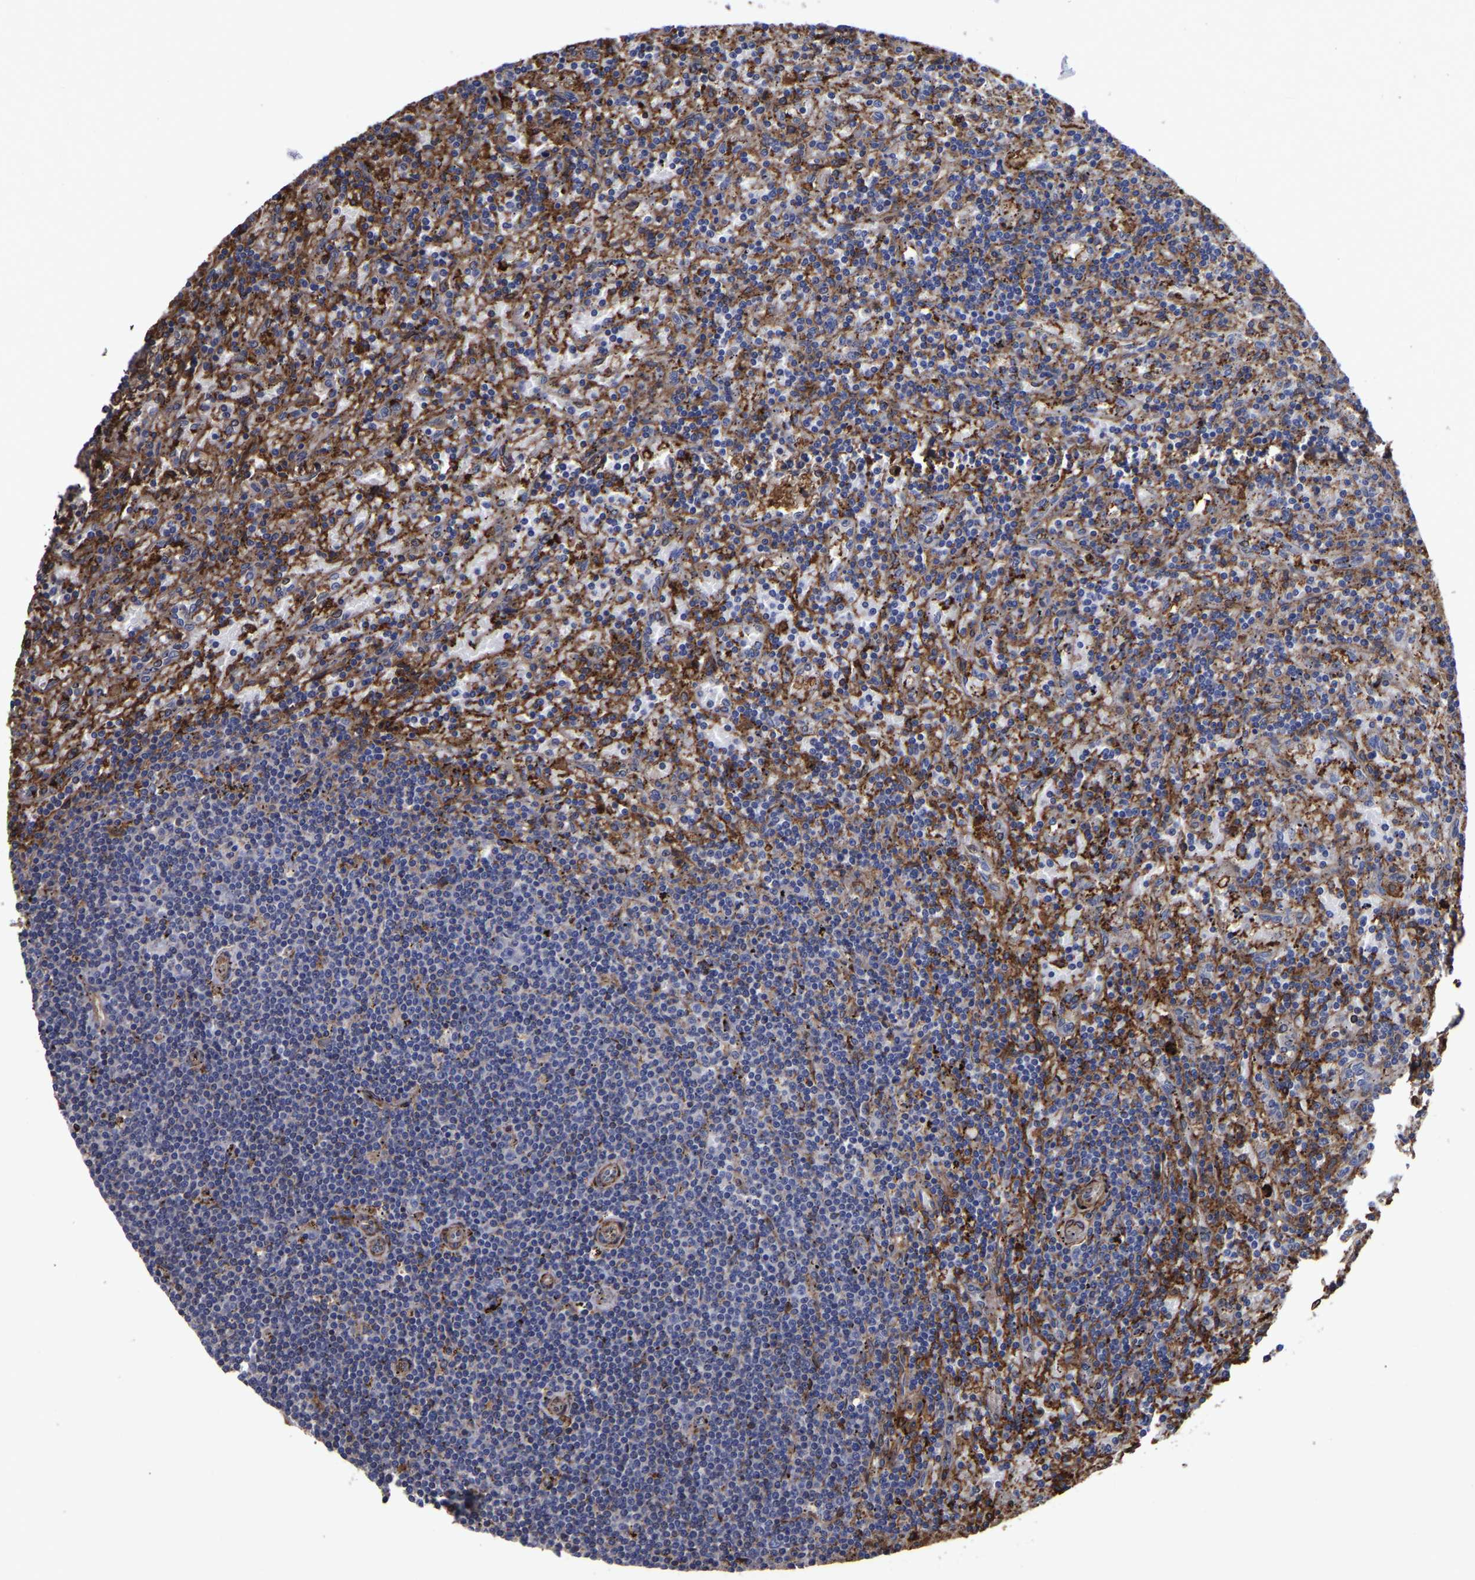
{"staining": {"intensity": "negative", "quantity": "none", "location": "none"}, "tissue": "lymphoma", "cell_type": "Tumor cells", "image_type": "cancer", "snomed": [{"axis": "morphology", "description": "Malignant lymphoma, non-Hodgkin's type, Low grade"}, {"axis": "topography", "description": "Spleen"}], "caption": "The histopathology image exhibits no significant staining in tumor cells of malignant lymphoma, non-Hodgkin's type (low-grade). The staining is performed using DAB brown chromogen with nuclei counter-stained in using hematoxylin.", "gene": "LIF", "patient": {"sex": "male", "age": 76}}